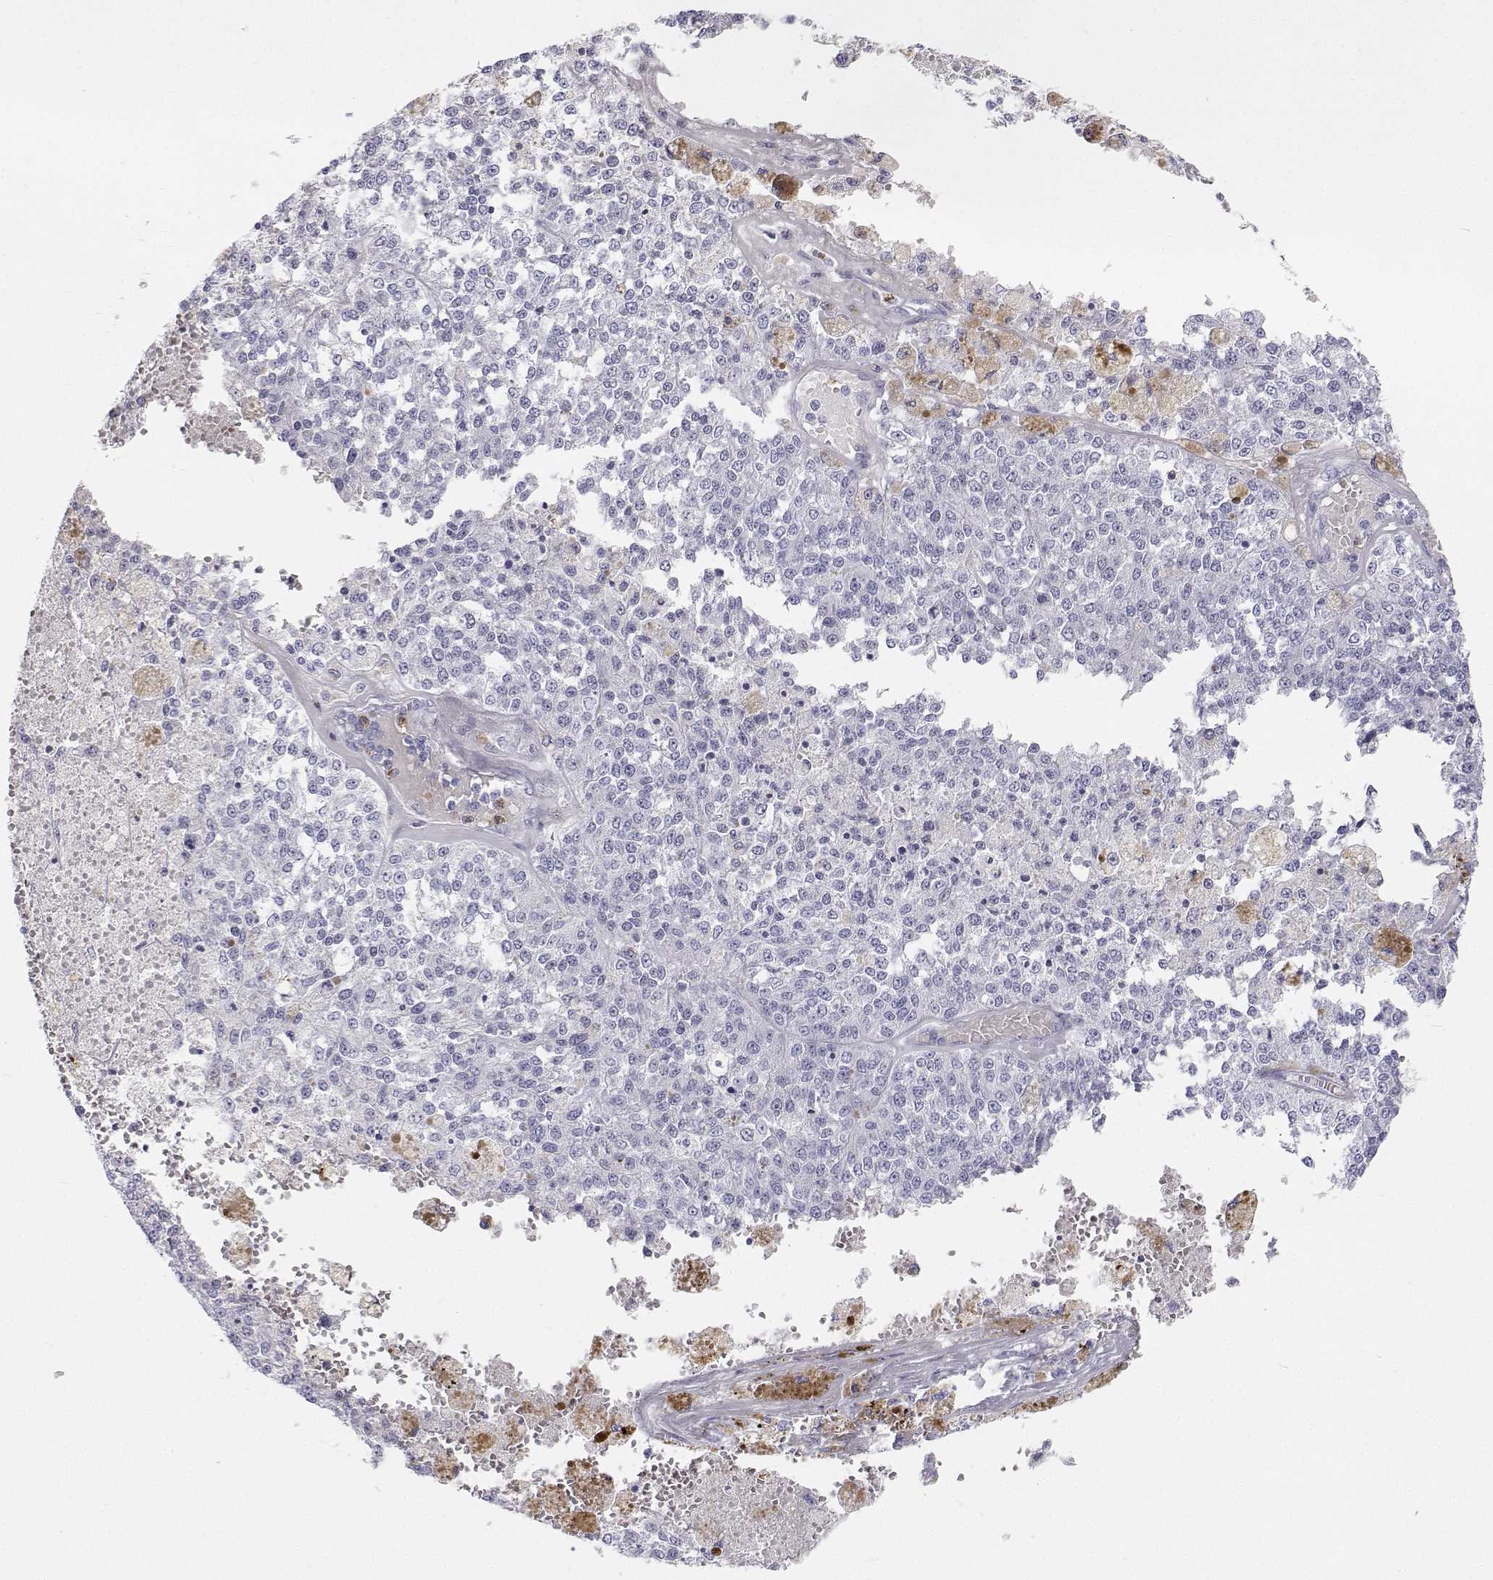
{"staining": {"intensity": "negative", "quantity": "none", "location": "none"}, "tissue": "melanoma", "cell_type": "Tumor cells", "image_type": "cancer", "snomed": [{"axis": "morphology", "description": "Malignant melanoma, Metastatic site"}, {"axis": "topography", "description": "Lymph node"}], "caption": "This photomicrograph is of melanoma stained with IHC to label a protein in brown with the nuclei are counter-stained blue. There is no staining in tumor cells.", "gene": "SFTPB", "patient": {"sex": "female", "age": 64}}